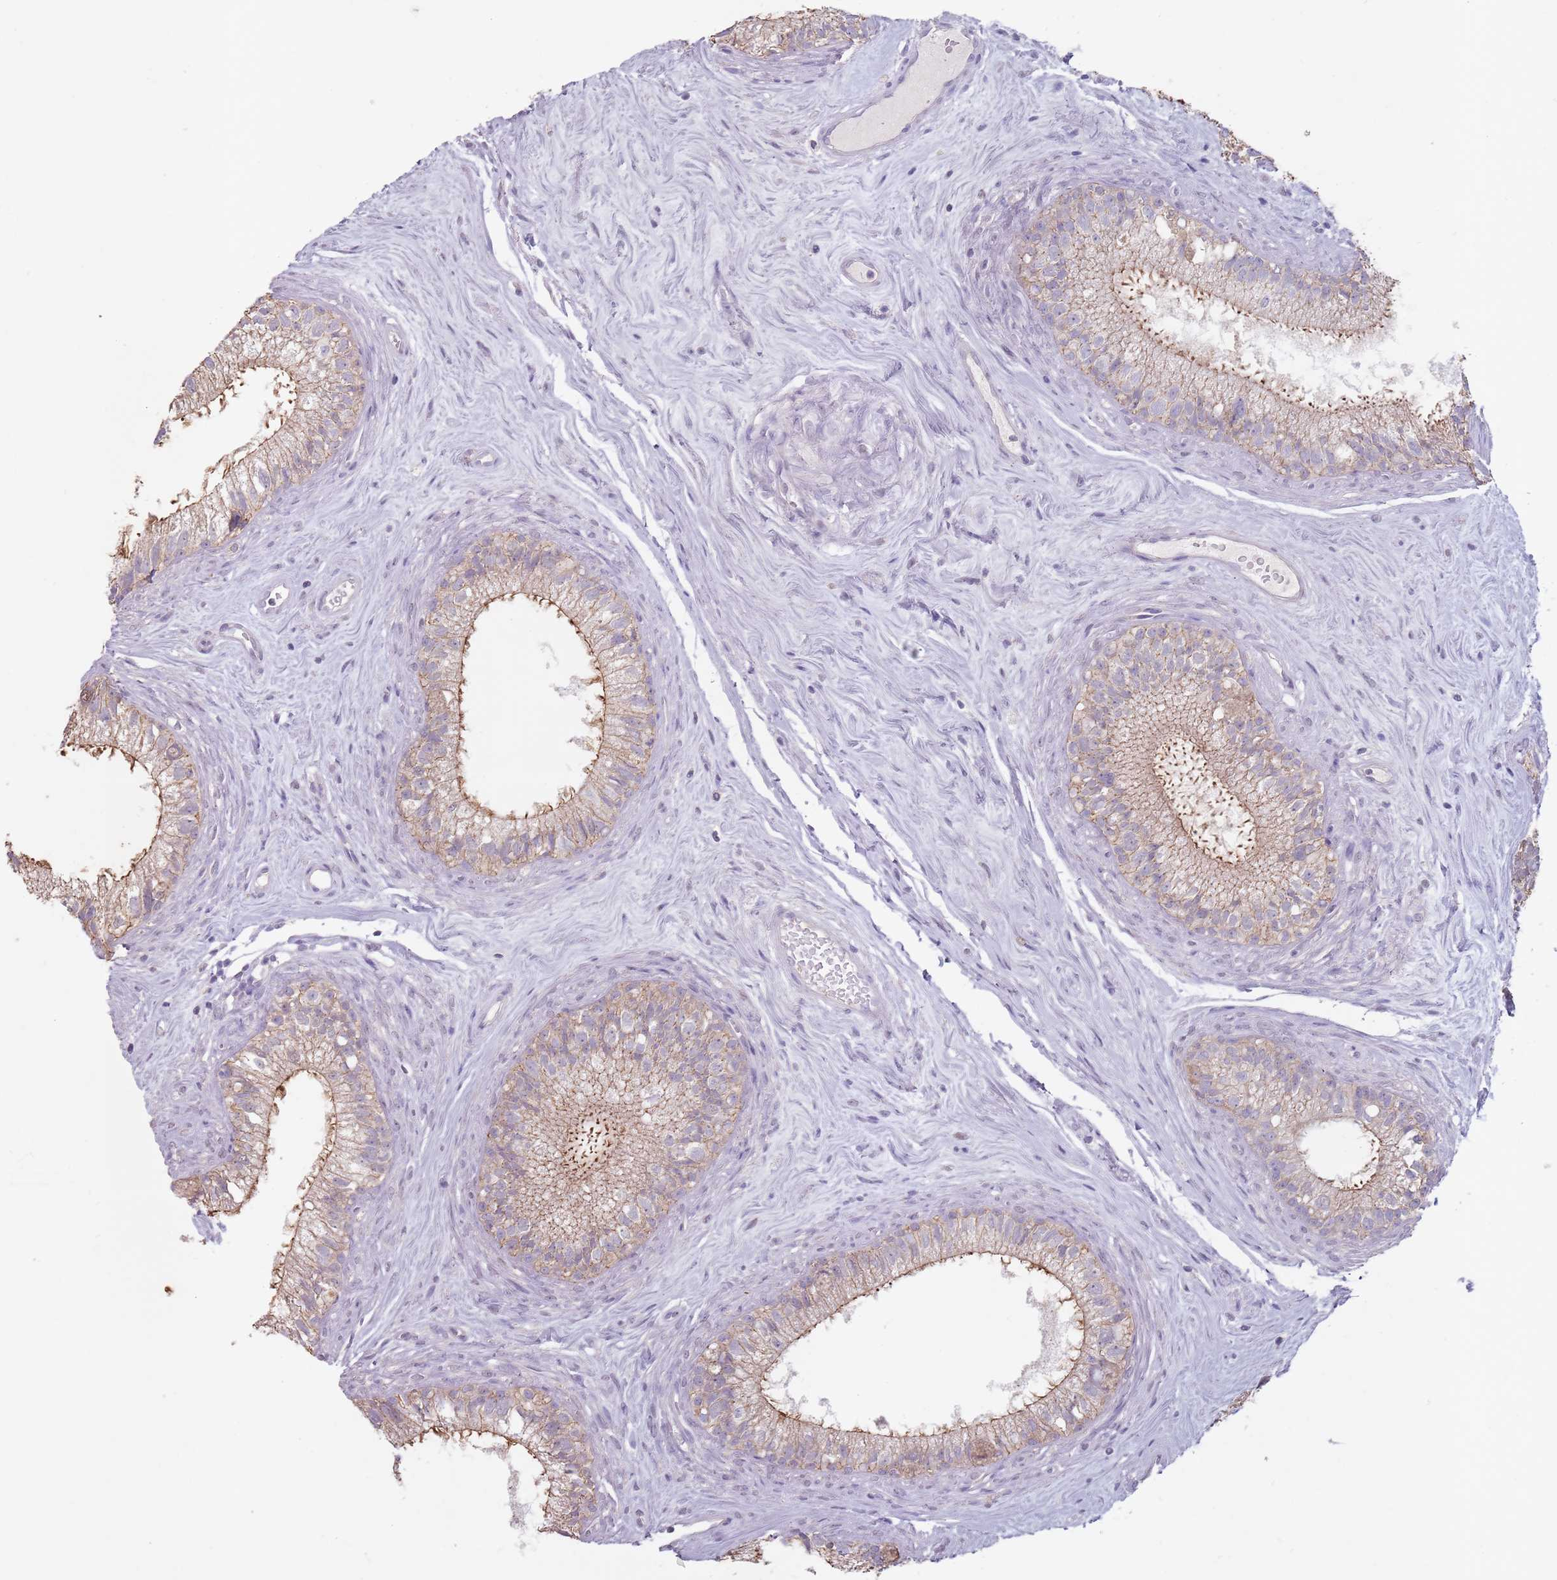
{"staining": {"intensity": "weak", "quantity": "25%-75%", "location": "cytoplasmic/membranous"}, "tissue": "epididymis", "cell_type": "Glandular cells", "image_type": "normal", "snomed": [{"axis": "morphology", "description": "Normal tissue, NOS"}, {"axis": "topography", "description": "Epididymis"}], "caption": "Protein staining of normal epididymis demonstrates weak cytoplasmic/membranous staining in about 25%-75% of glandular cells. Immunohistochemistry stains the protein in brown and the nuclei are stained blue.", "gene": "STYK1", "patient": {"sex": "male", "age": 71}}